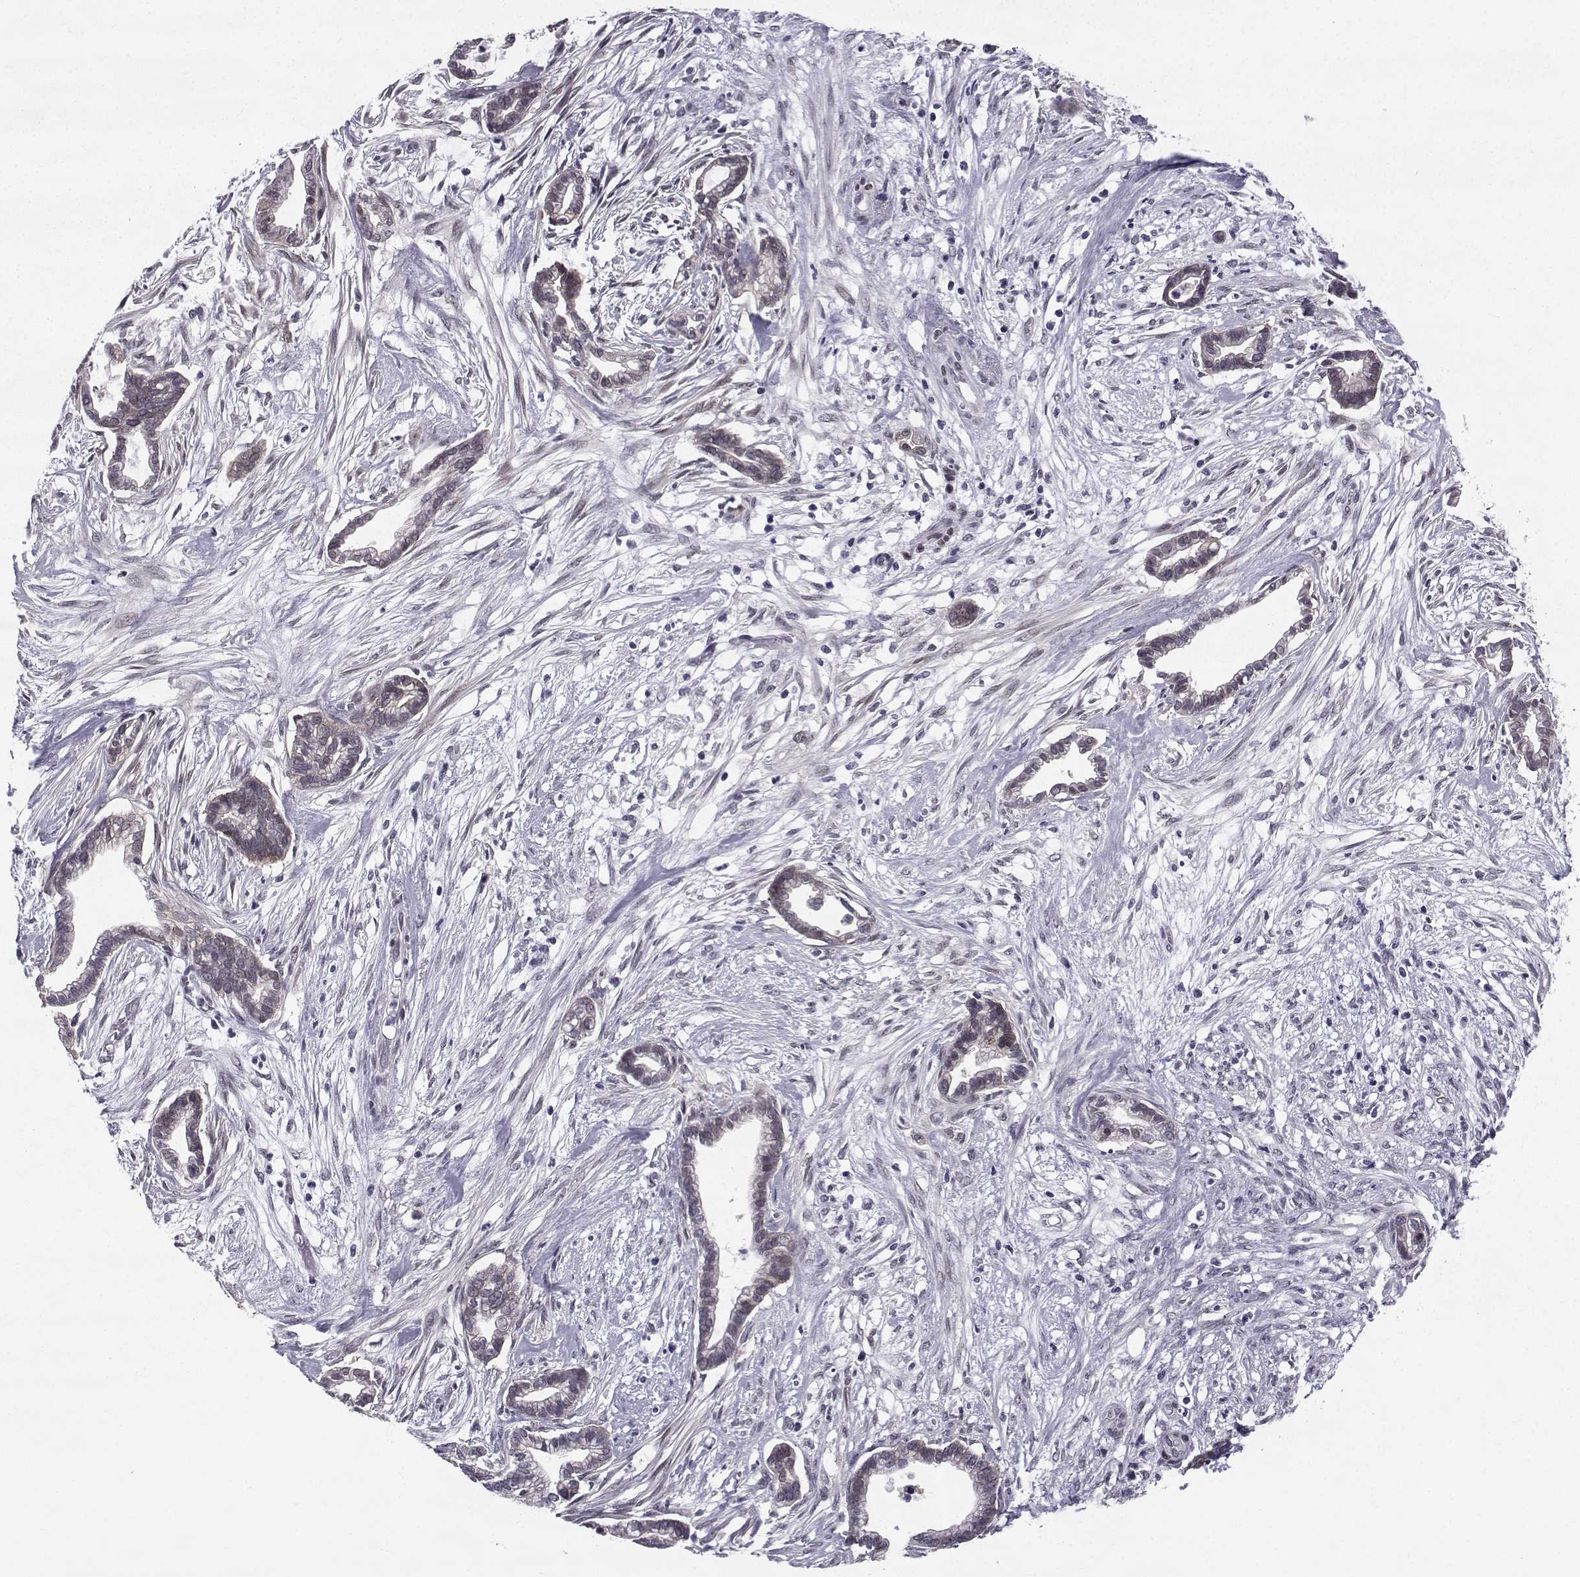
{"staining": {"intensity": "weak", "quantity": "<25%", "location": "nuclear"}, "tissue": "cervical cancer", "cell_type": "Tumor cells", "image_type": "cancer", "snomed": [{"axis": "morphology", "description": "Adenocarcinoma, NOS"}, {"axis": "topography", "description": "Cervix"}], "caption": "The image reveals no significant expression in tumor cells of cervical adenocarcinoma.", "gene": "RBM24", "patient": {"sex": "female", "age": 62}}